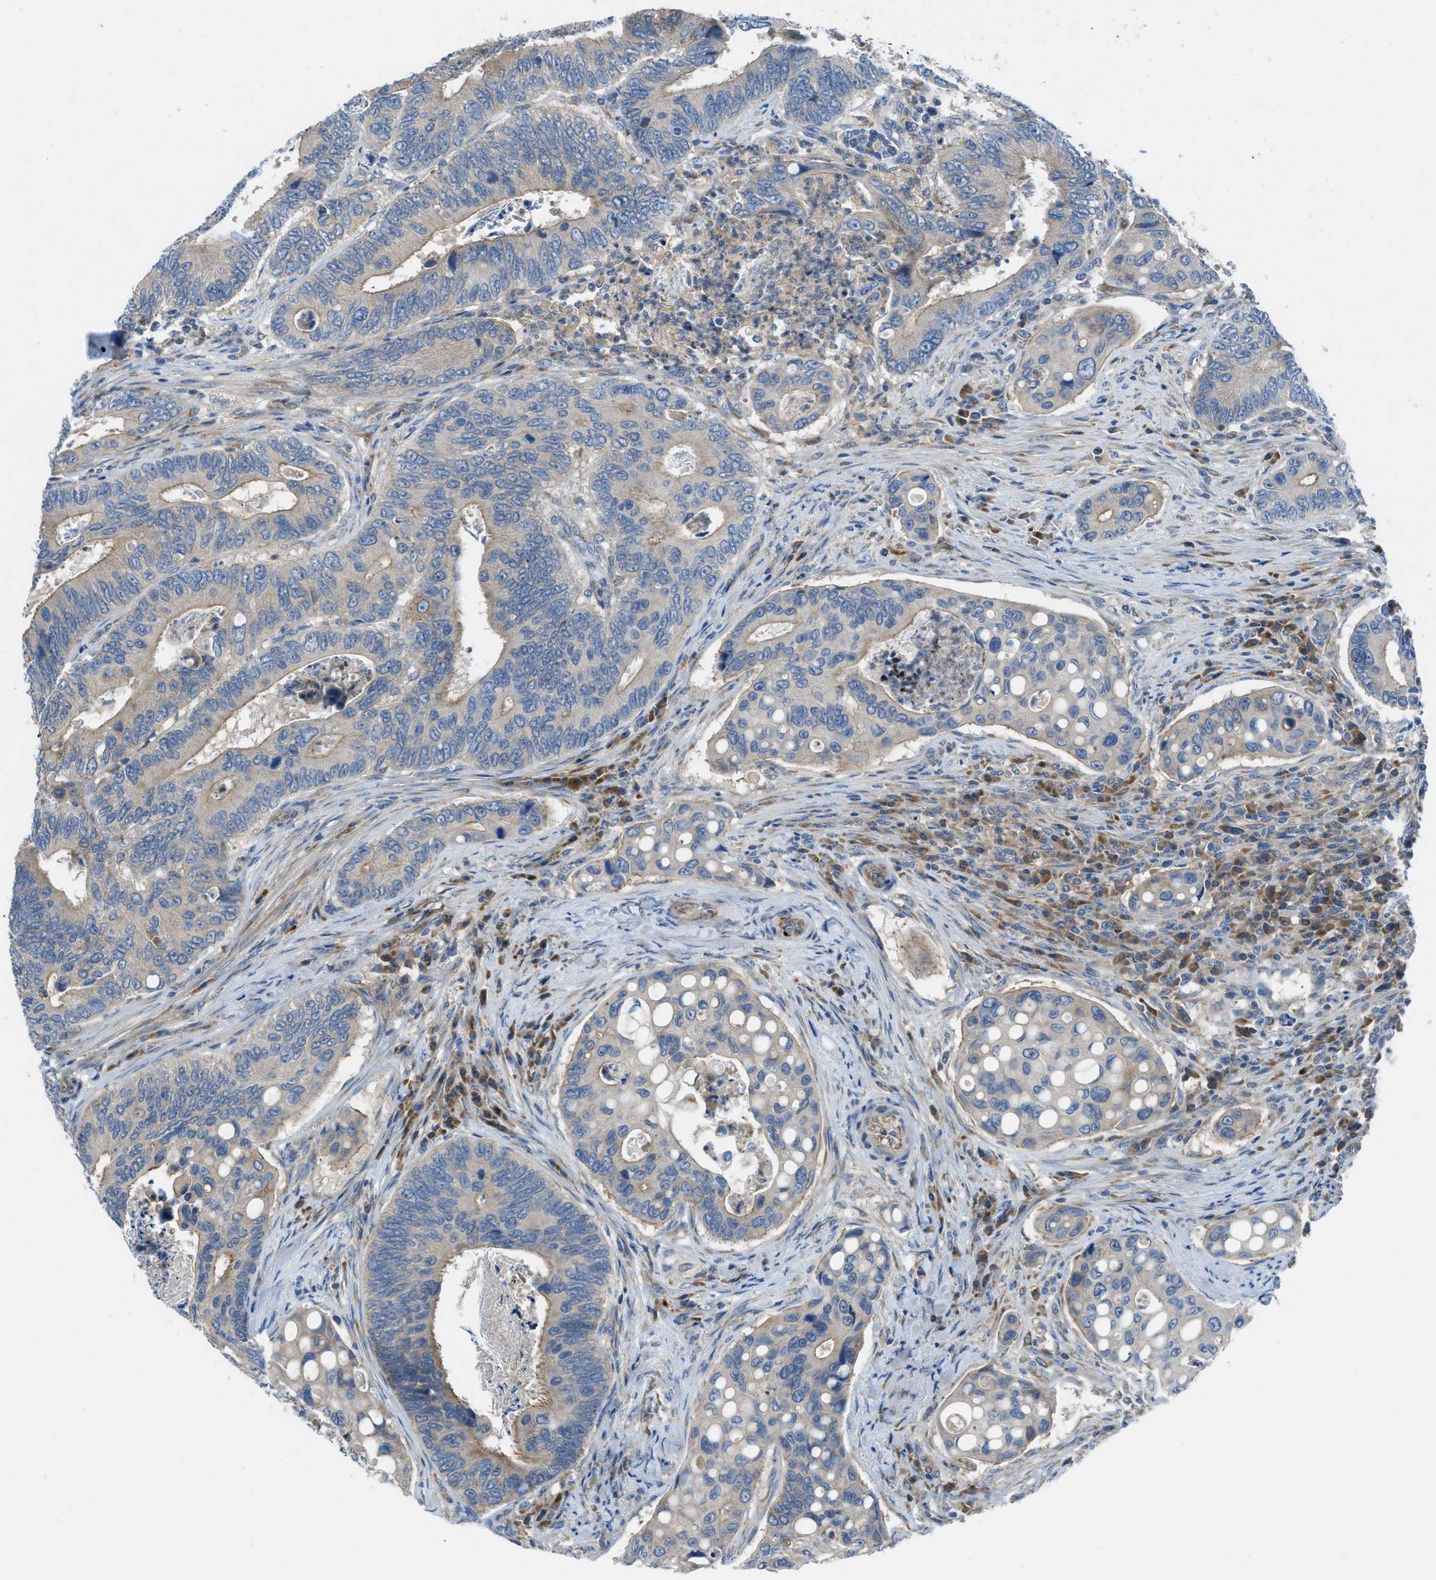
{"staining": {"intensity": "moderate", "quantity": "<25%", "location": "cytoplasmic/membranous"}, "tissue": "colorectal cancer", "cell_type": "Tumor cells", "image_type": "cancer", "snomed": [{"axis": "morphology", "description": "Inflammation, NOS"}, {"axis": "morphology", "description": "Adenocarcinoma, NOS"}, {"axis": "topography", "description": "Colon"}], "caption": "Immunohistochemistry of colorectal adenocarcinoma reveals low levels of moderate cytoplasmic/membranous staining in approximately <25% of tumor cells.", "gene": "MAP3K20", "patient": {"sex": "male", "age": 72}}